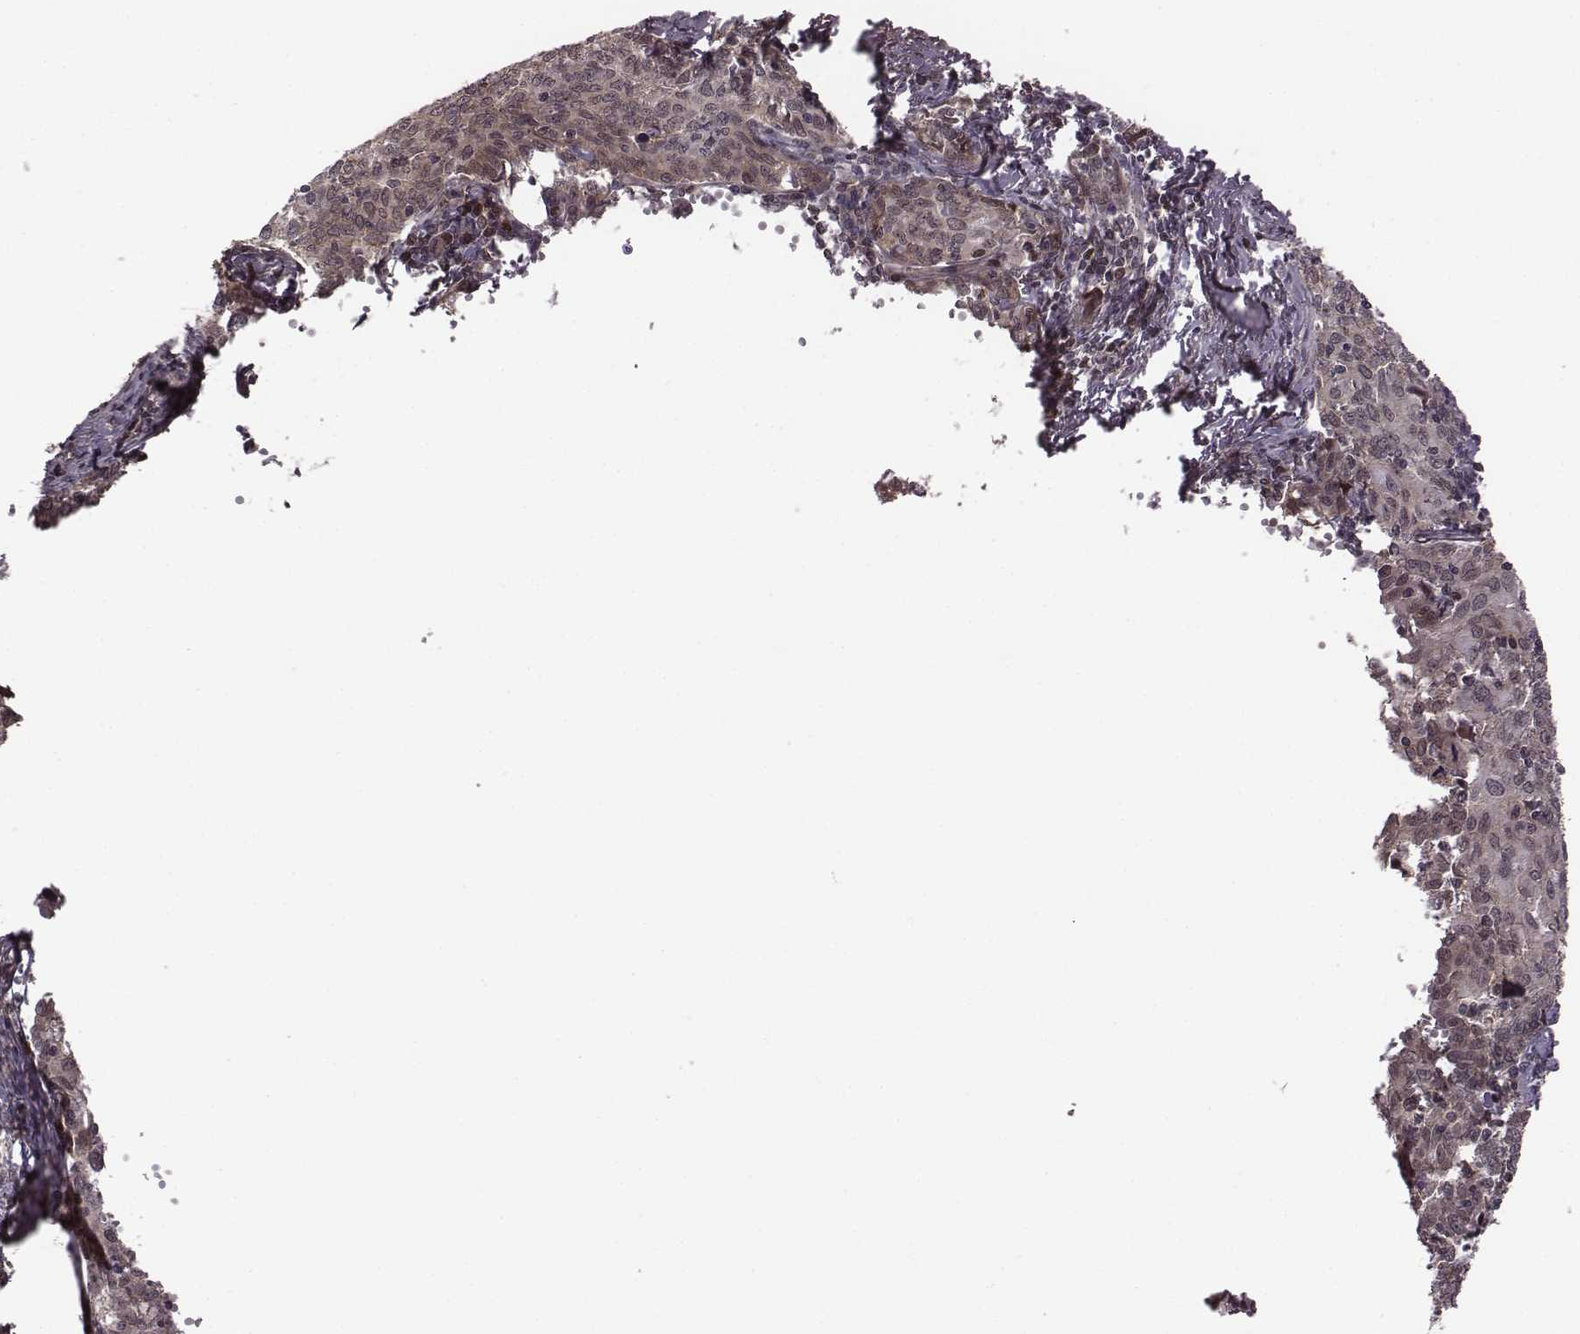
{"staining": {"intensity": "negative", "quantity": "none", "location": "none"}, "tissue": "cervical cancer", "cell_type": "Tumor cells", "image_type": "cancer", "snomed": [{"axis": "morphology", "description": "Squamous cell carcinoma, NOS"}, {"axis": "topography", "description": "Cervix"}], "caption": "Micrograph shows no significant protein expression in tumor cells of squamous cell carcinoma (cervical).", "gene": "RPL3", "patient": {"sex": "female", "age": 62}}